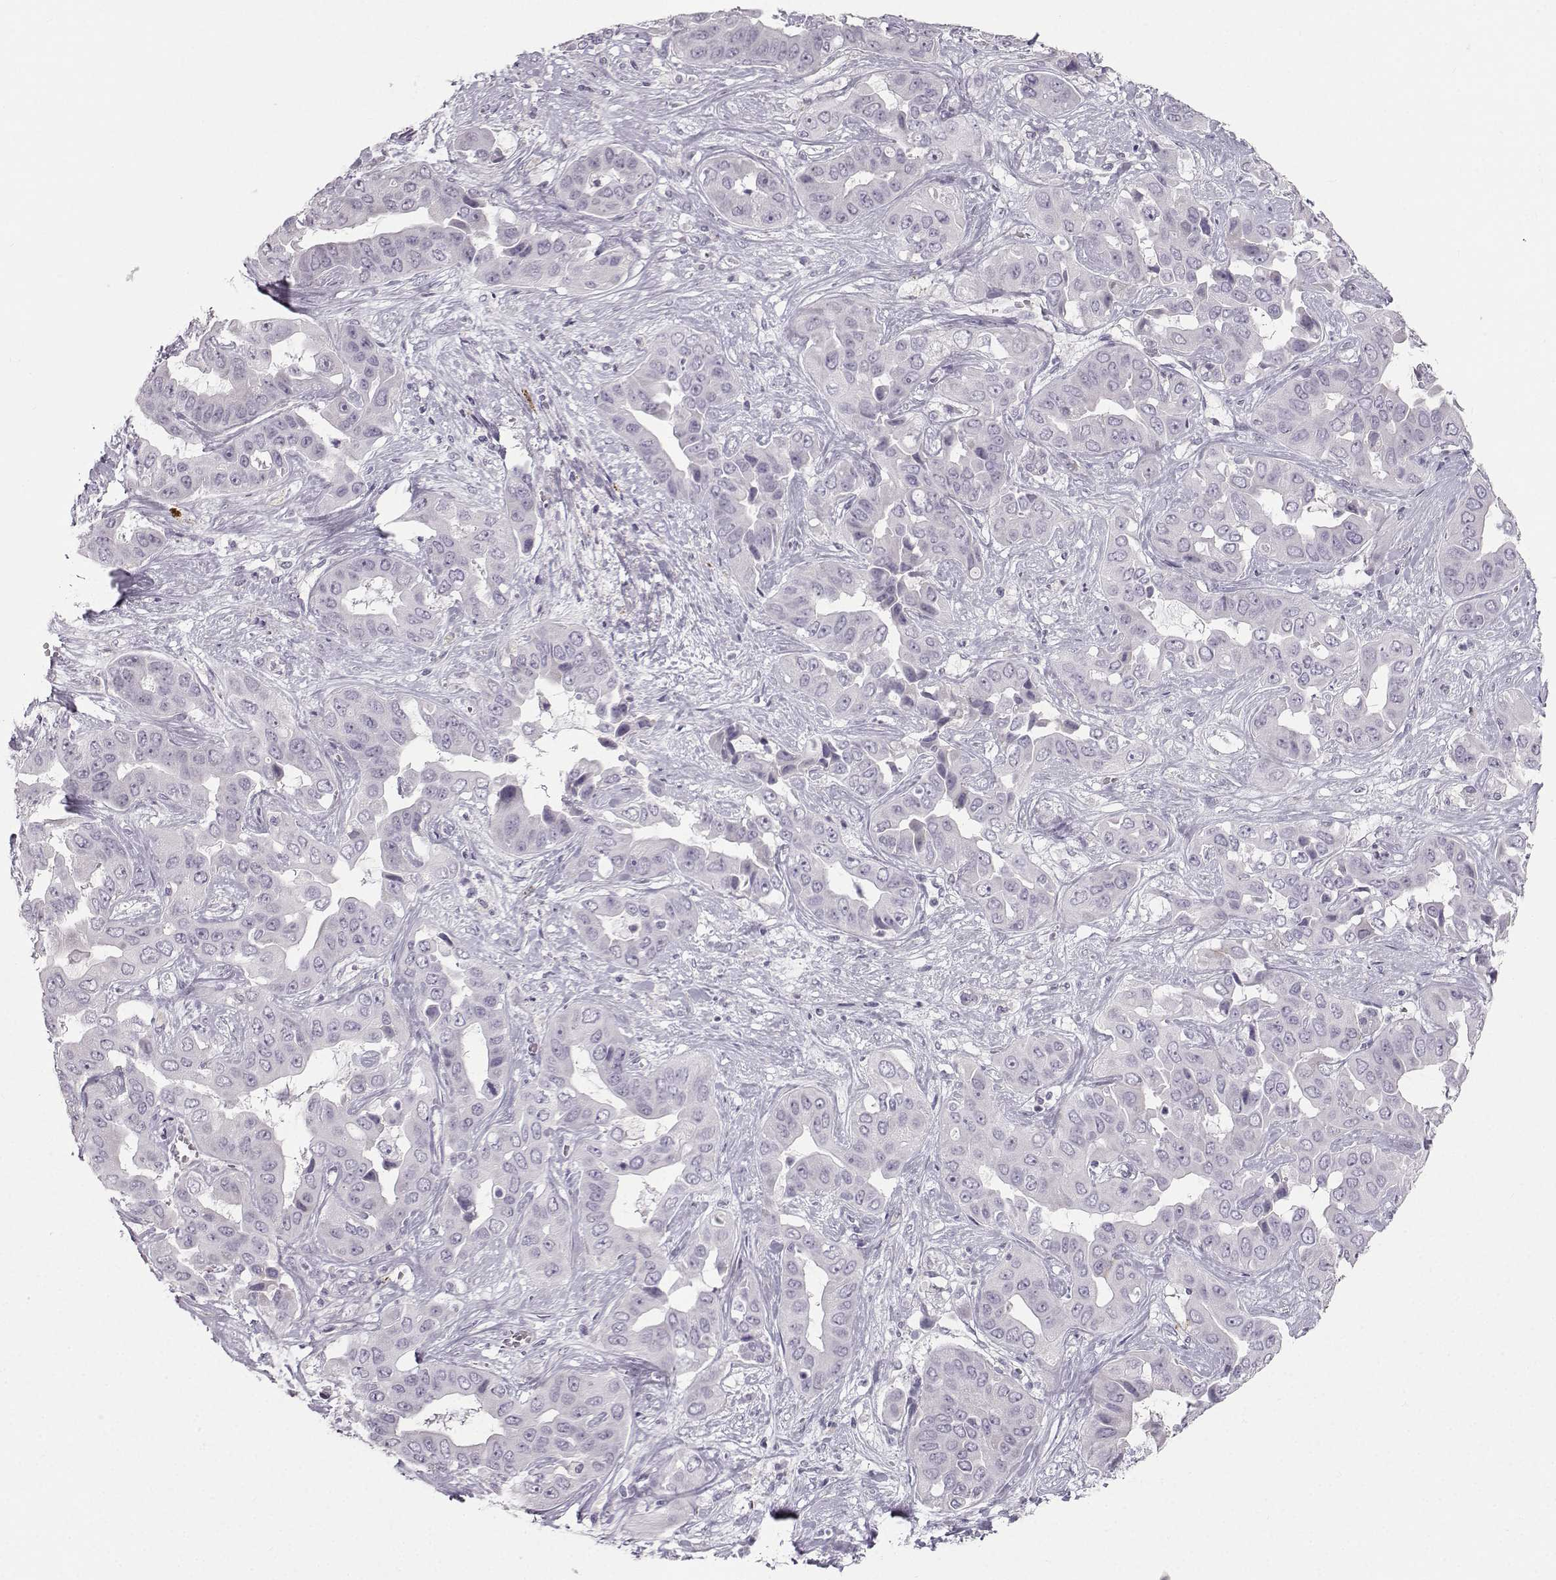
{"staining": {"intensity": "negative", "quantity": "none", "location": "none"}, "tissue": "liver cancer", "cell_type": "Tumor cells", "image_type": "cancer", "snomed": [{"axis": "morphology", "description": "Cholangiocarcinoma"}, {"axis": "topography", "description": "Liver"}], "caption": "Human liver cholangiocarcinoma stained for a protein using immunohistochemistry (IHC) reveals no staining in tumor cells.", "gene": "CASR", "patient": {"sex": "female", "age": 52}}